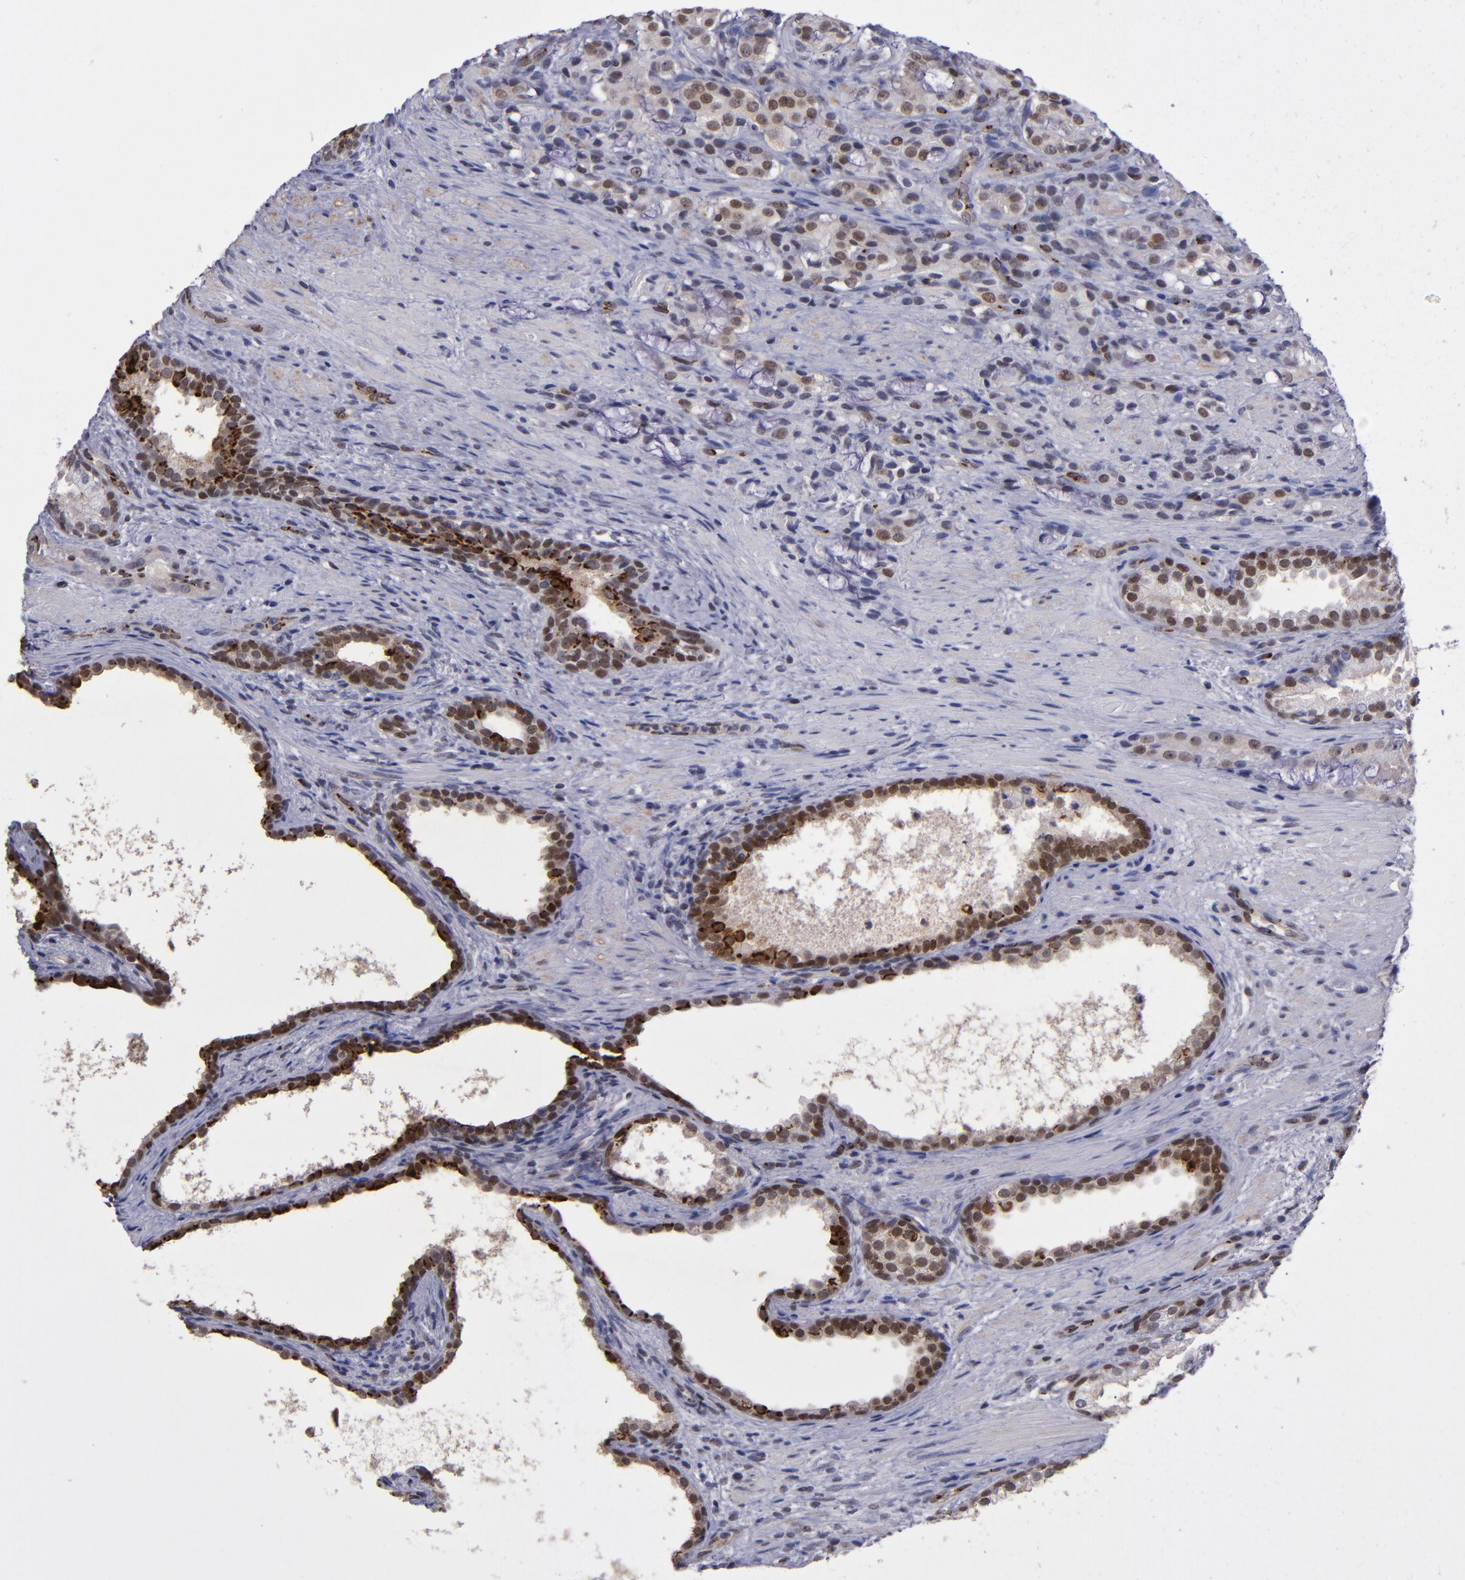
{"staining": {"intensity": "strong", "quantity": ">75%", "location": "nuclear"}, "tissue": "prostate cancer", "cell_type": "Tumor cells", "image_type": "cancer", "snomed": [{"axis": "morphology", "description": "Adenocarcinoma, High grade"}, {"axis": "topography", "description": "Prostate"}], "caption": "Immunohistochemistry (IHC) (DAB (3,3'-diaminobenzidine)) staining of human prostate cancer displays strong nuclear protein staining in about >75% of tumor cells. The staining is performed using DAB brown chromogen to label protein expression. The nuclei are counter-stained blue using hematoxylin.", "gene": "MGMT", "patient": {"sex": "male", "age": 72}}